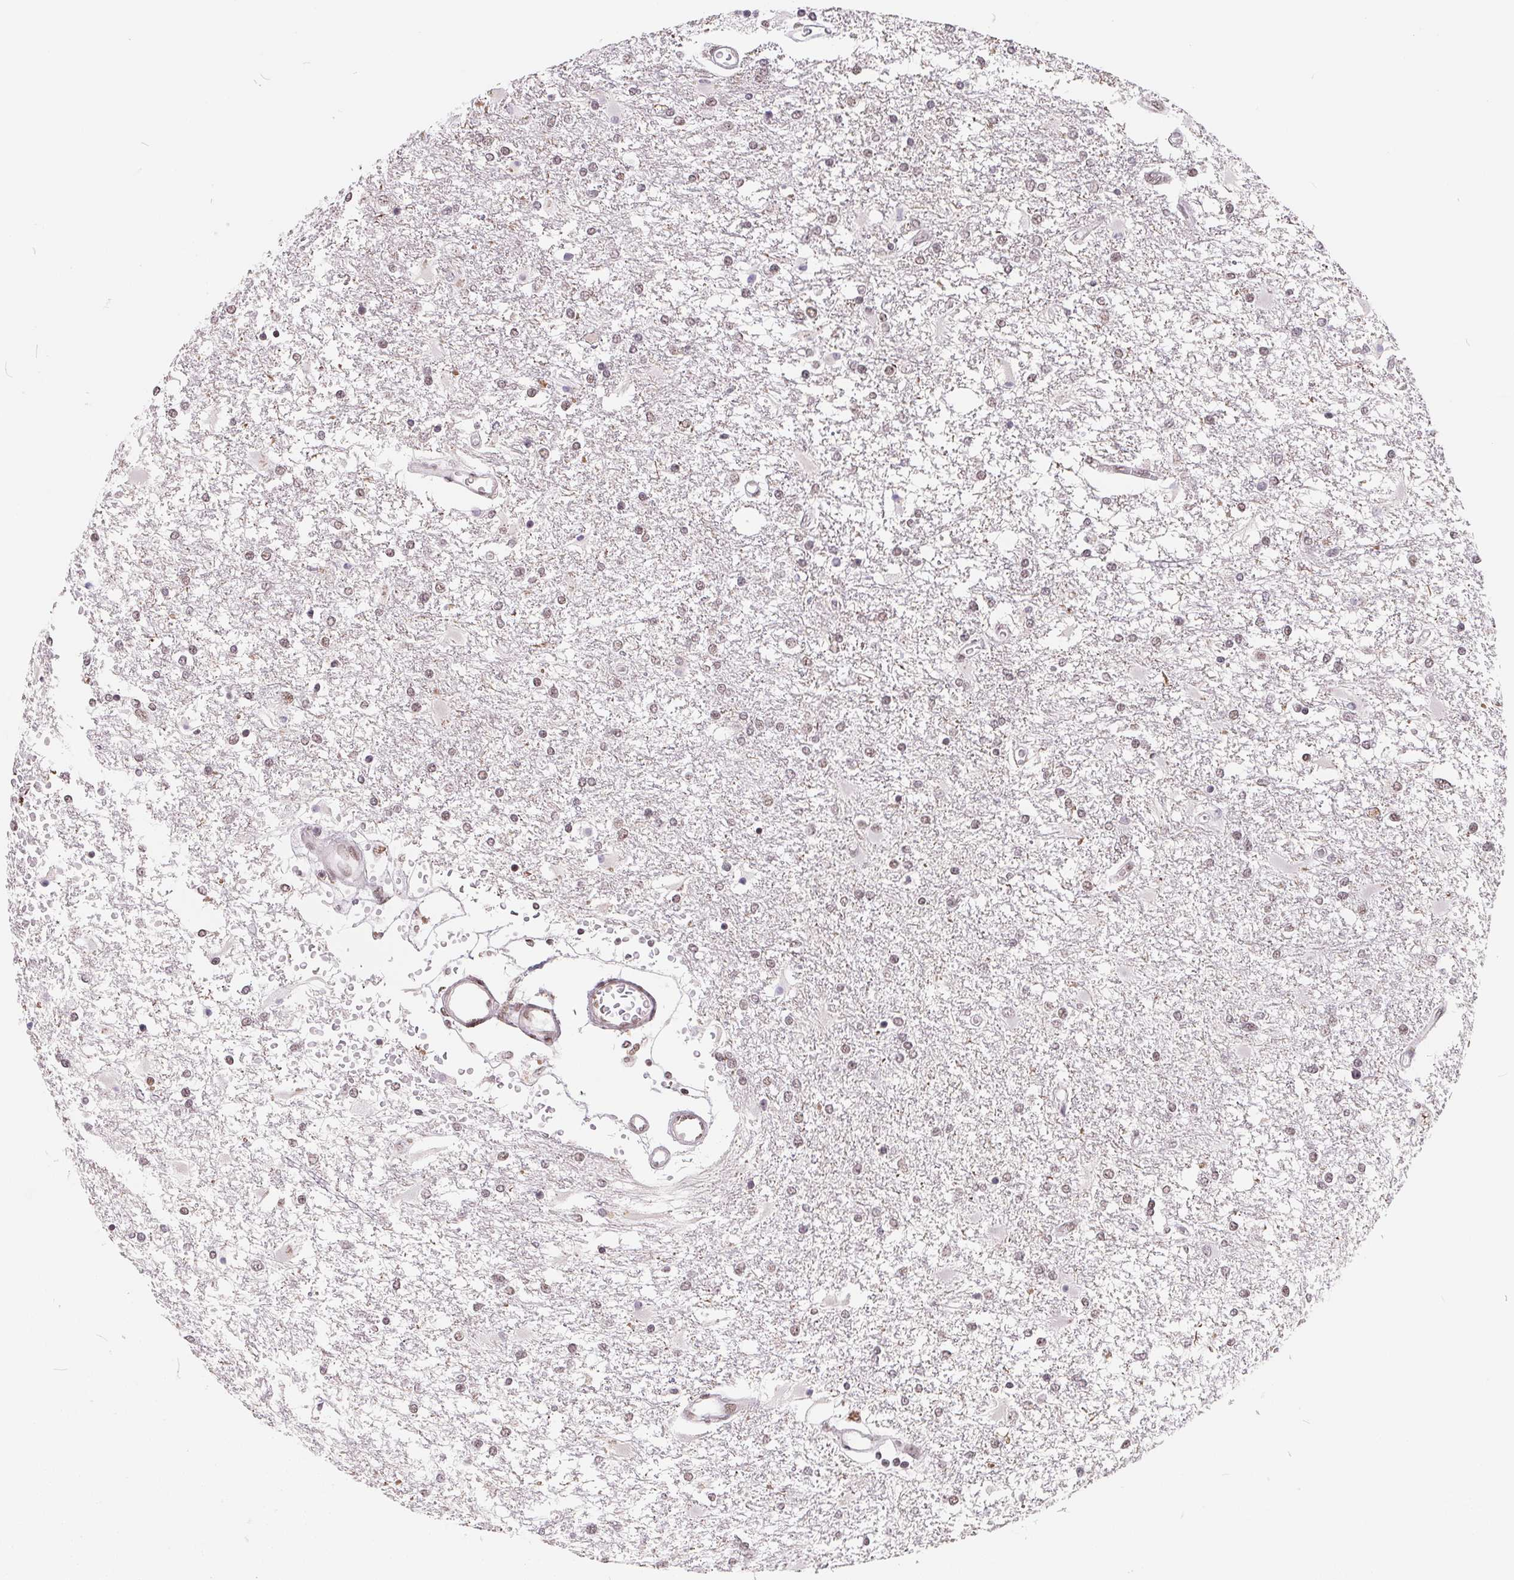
{"staining": {"intensity": "weak", "quantity": ">75%", "location": "nuclear"}, "tissue": "glioma", "cell_type": "Tumor cells", "image_type": "cancer", "snomed": [{"axis": "morphology", "description": "Glioma, malignant, High grade"}, {"axis": "topography", "description": "Cerebral cortex"}], "caption": "High-magnification brightfield microscopy of glioma stained with DAB (brown) and counterstained with hematoxylin (blue). tumor cells exhibit weak nuclear positivity is appreciated in approximately>75% of cells.", "gene": "TCERG1", "patient": {"sex": "male", "age": 79}}